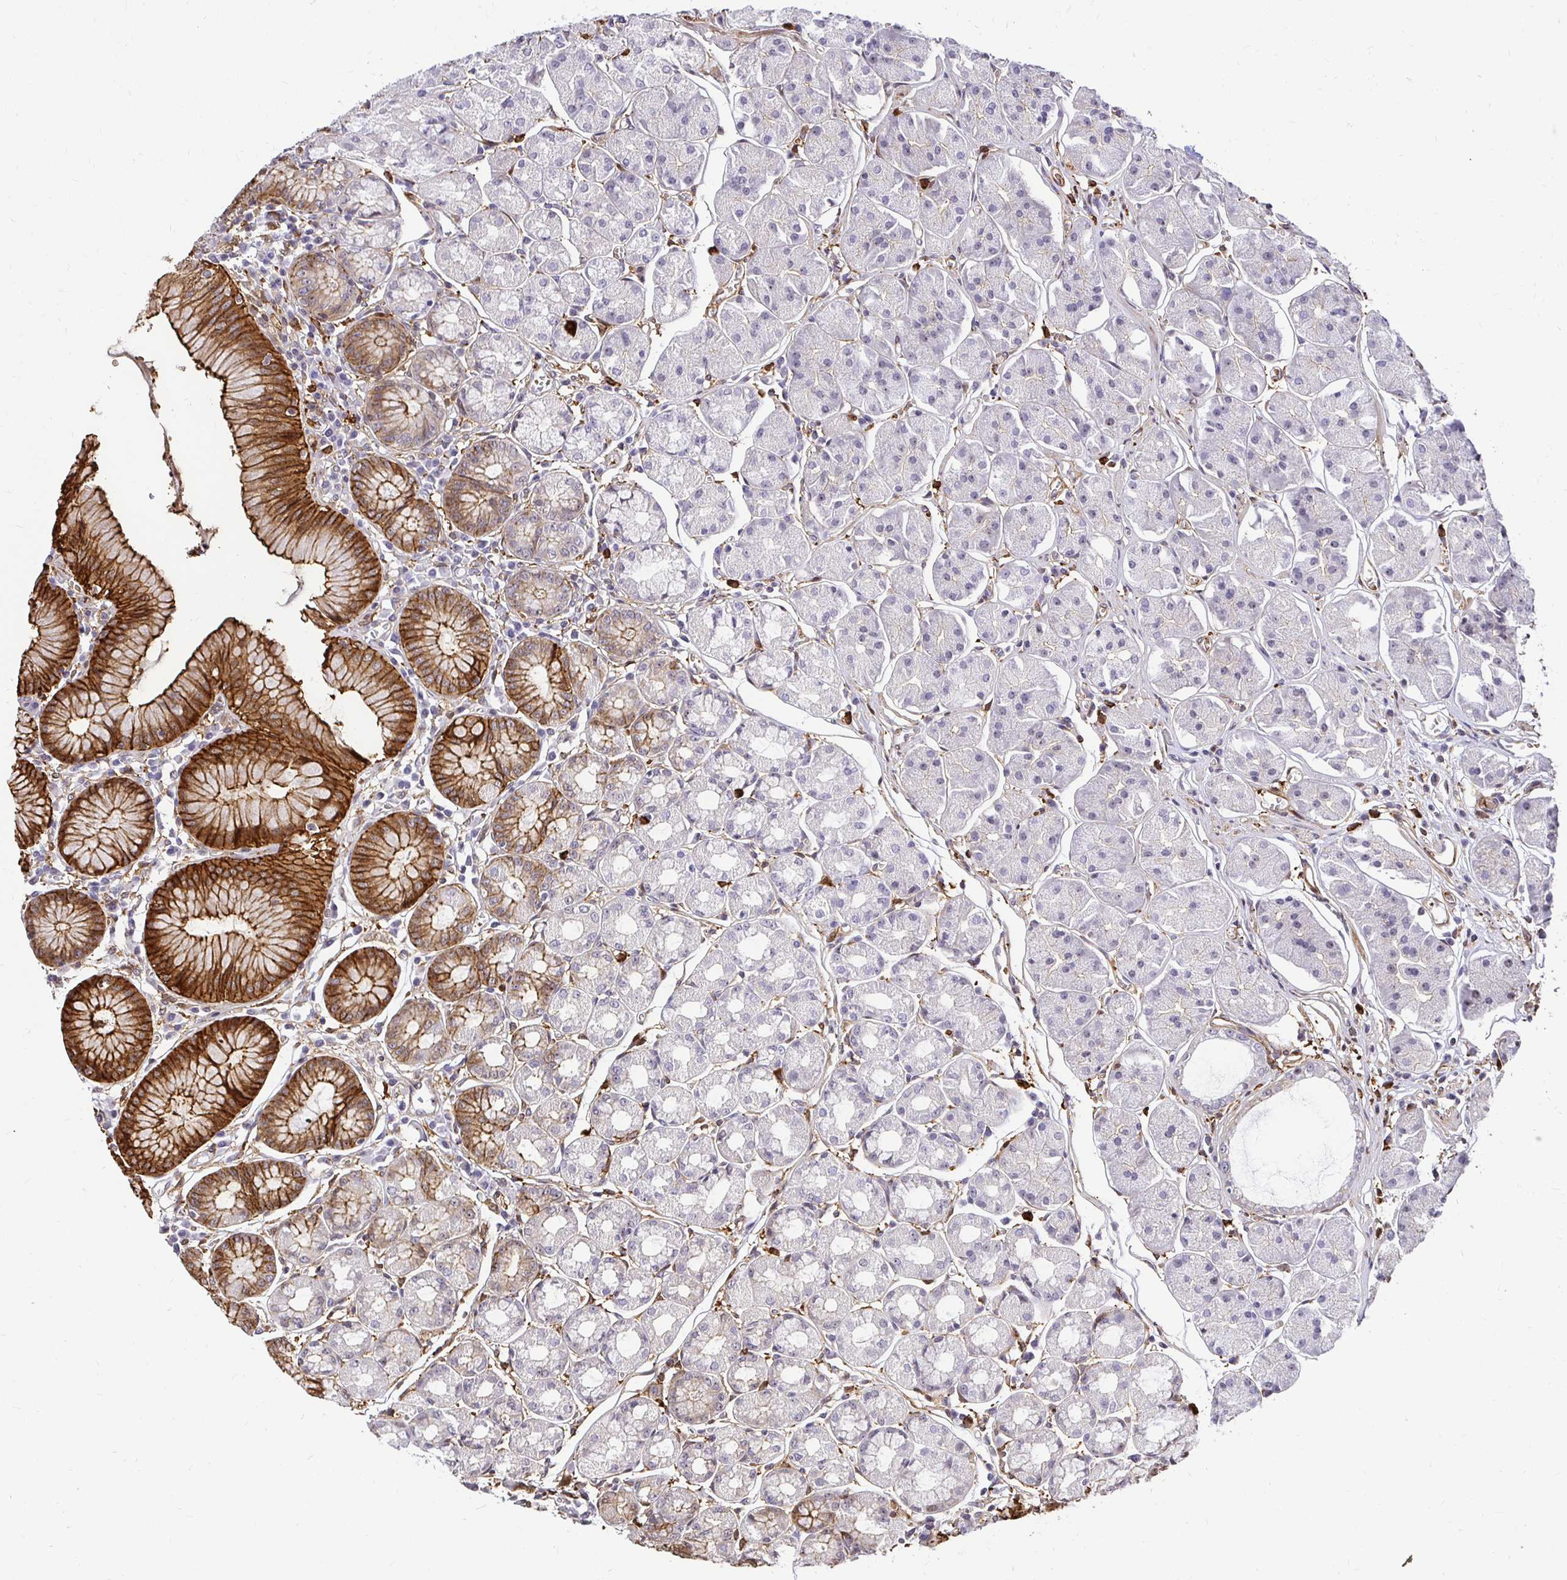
{"staining": {"intensity": "strong", "quantity": "25%-75%", "location": "cytoplasmic/membranous"}, "tissue": "stomach", "cell_type": "Glandular cells", "image_type": "normal", "snomed": [{"axis": "morphology", "description": "Normal tissue, NOS"}, {"axis": "topography", "description": "Stomach"}], "caption": "Strong cytoplasmic/membranous expression for a protein is seen in about 25%-75% of glandular cells of unremarkable stomach using immunohistochemistry.", "gene": "GSN", "patient": {"sex": "male", "age": 55}}